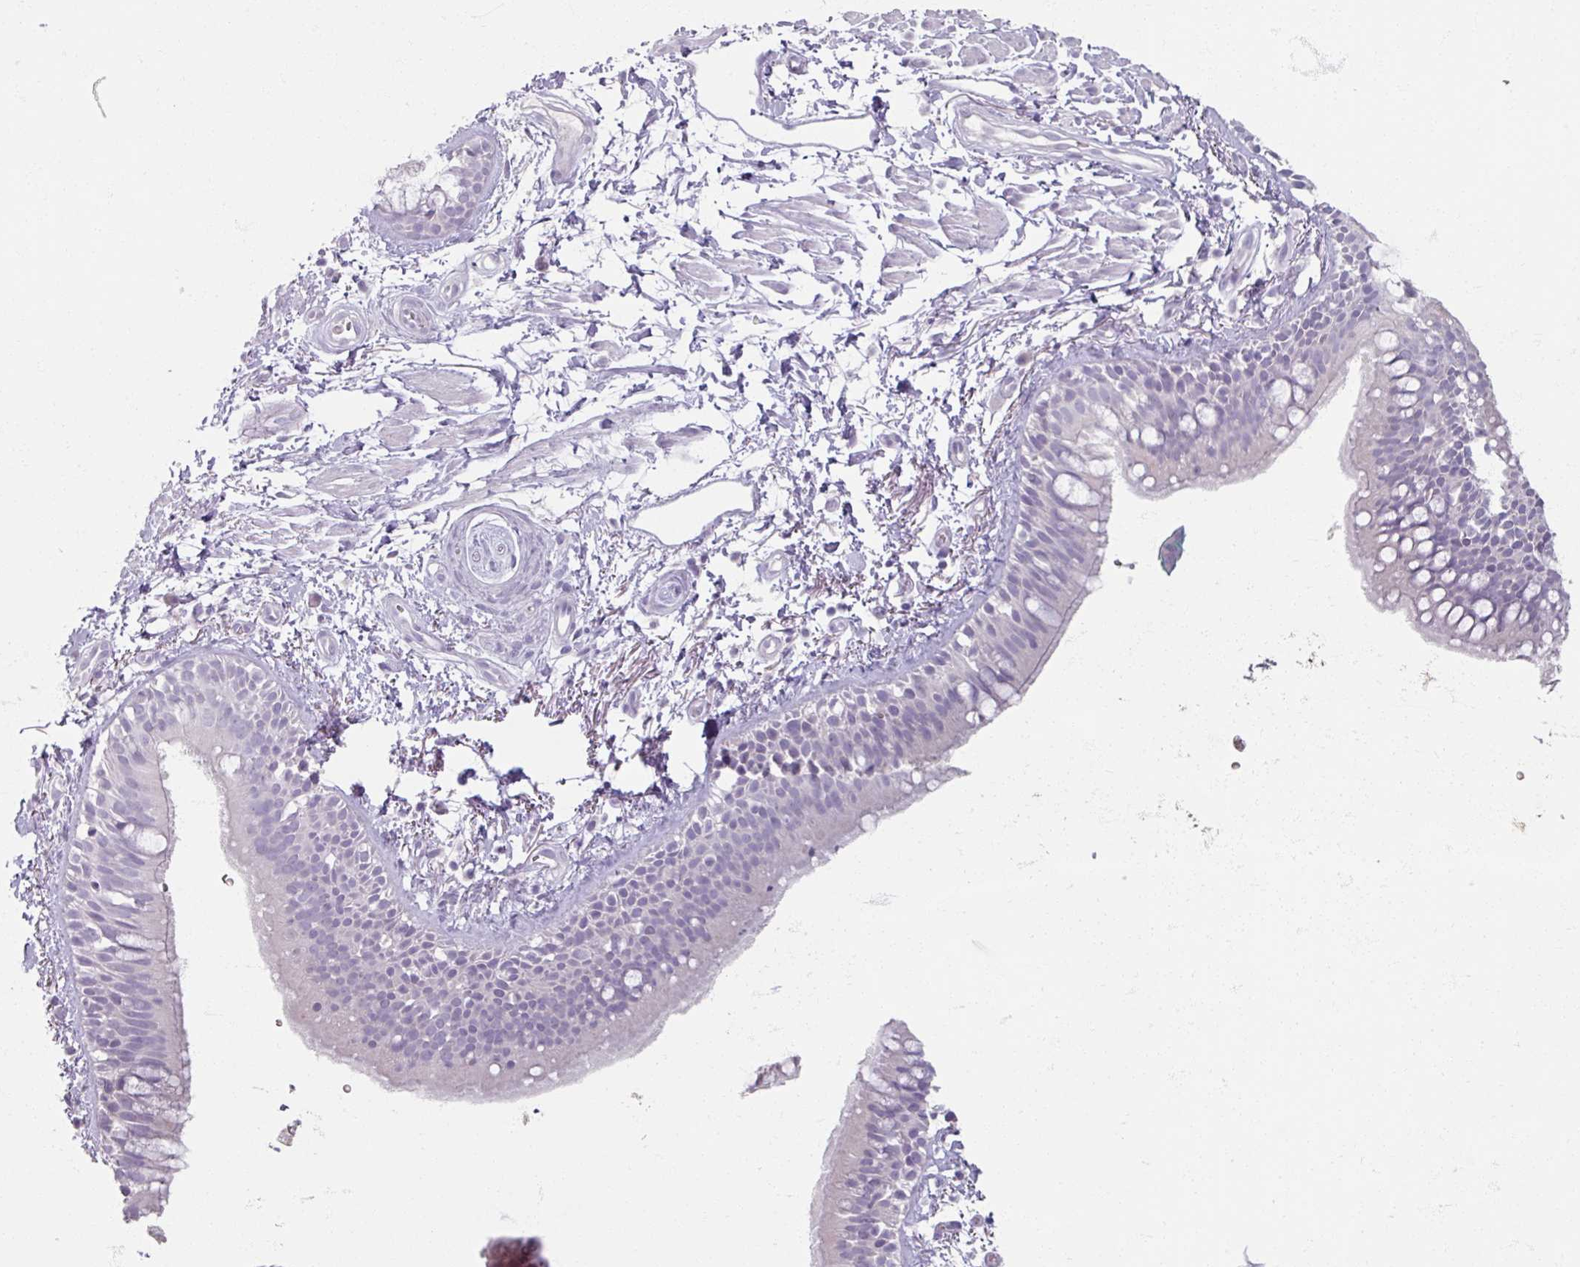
{"staining": {"intensity": "negative", "quantity": "none", "location": "none"}, "tissue": "bronchus", "cell_type": "Respiratory epithelial cells", "image_type": "normal", "snomed": [{"axis": "morphology", "description": "Normal tissue, NOS"}, {"axis": "morphology", "description": "Squamous cell carcinoma, NOS"}, {"axis": "topography", "description": "Bronchus"}, {"axis": "topography", "description": "Lung"}], "caption": "Immunohistochemical staining of unremarkable human bronchus shows no significant staining in respiratory epithelial cells. Nuclei are stained in blue.", "gene": "TG", "patient": {"sex": "female", "age": 70}}